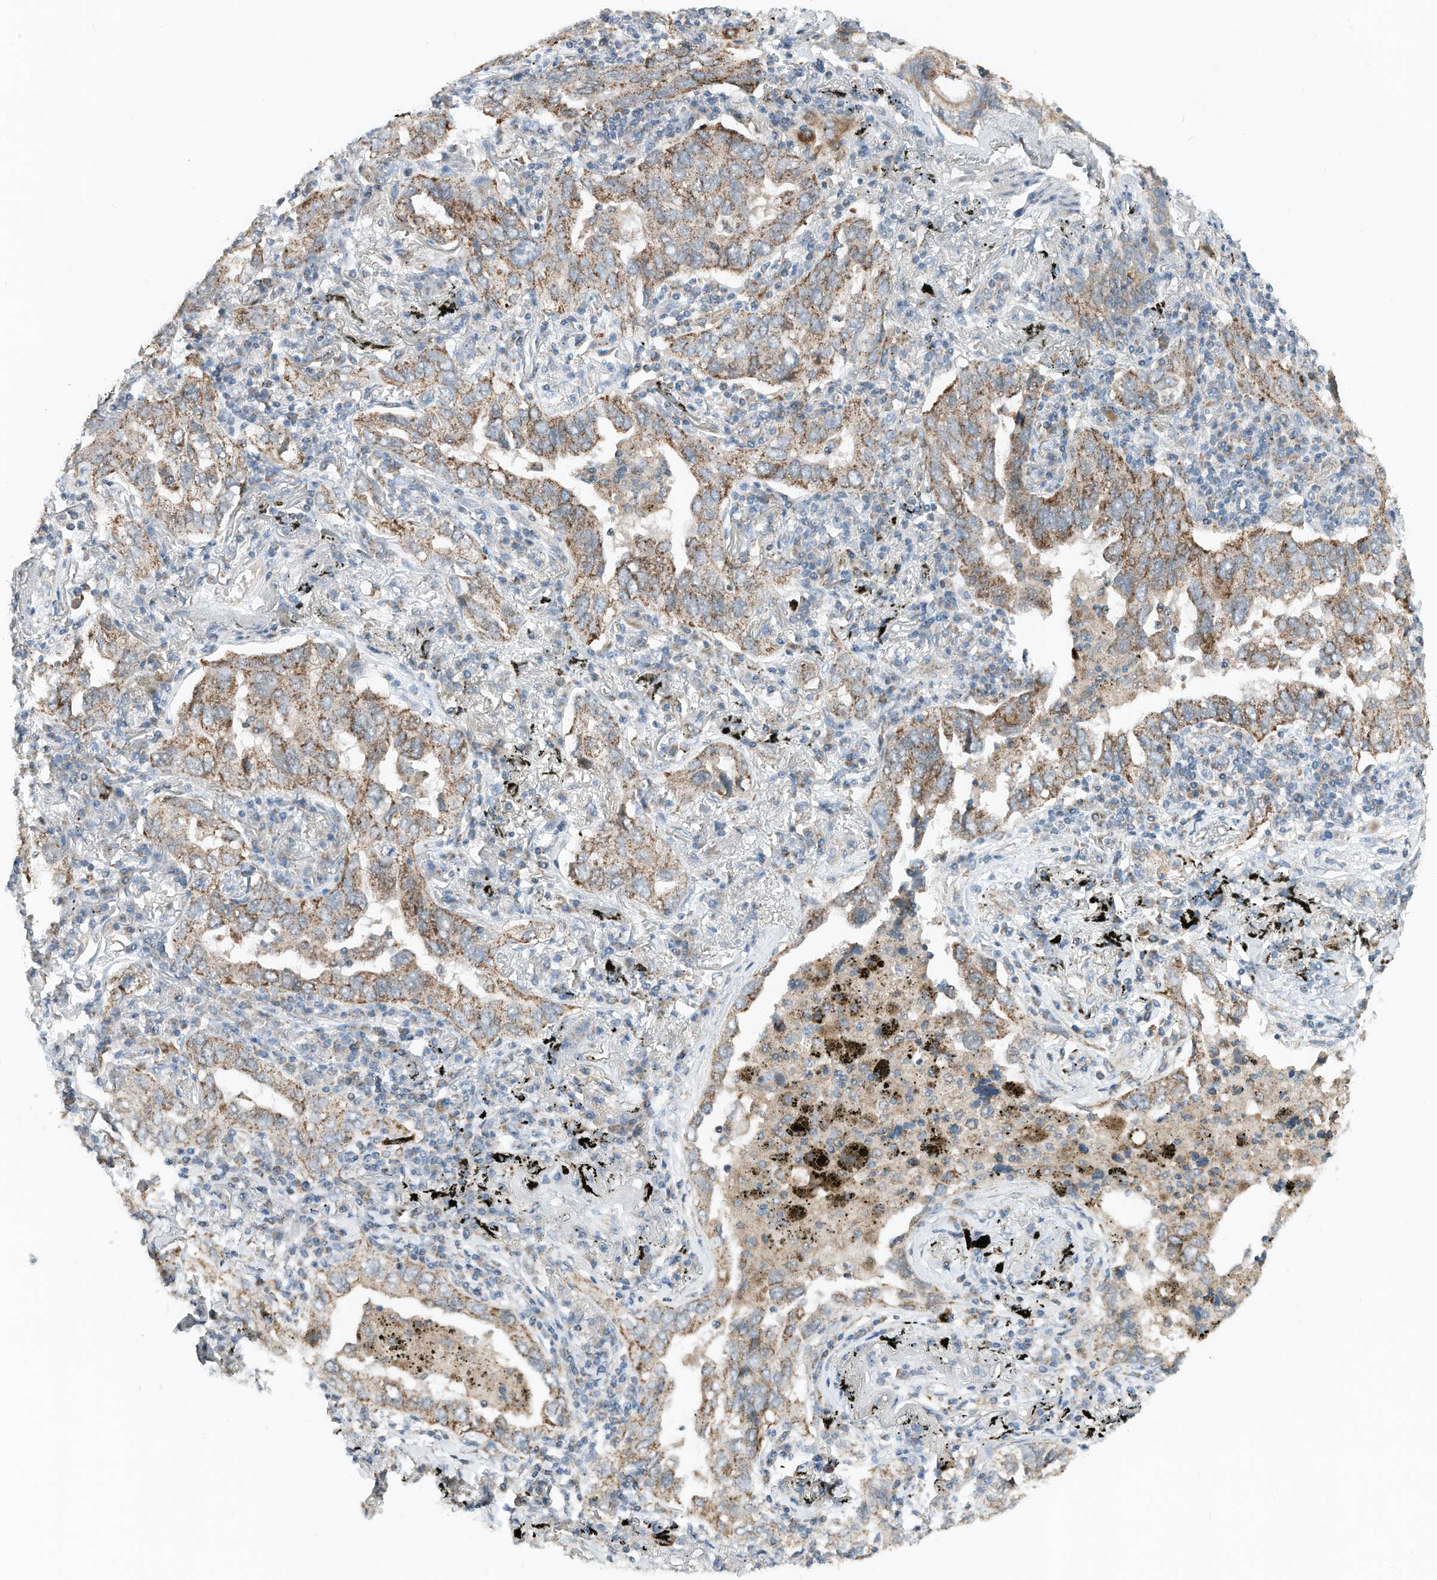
{"staining": {"intensity": "moderate", "quantity": ">75%", "location": "cytoplasmic/membranous"}, "tissue": "lung cancer", "cell_type": "Tumor cells", "image_type": "cancer", "snomed": [{"axis": "morphology", "description": "Adenocarcinoma, NOS"}, {"axis": "topography", "description": "Lung"}], "caption": "About >75% of tumor cells in adenocarcinoma (lung) demonstrate moderate cytoplasmic/membranous protein staining as visualized by brown immunohistochemical staining.", "gene": "RMND1", "patient": {"sex": "male", "age": 65}}